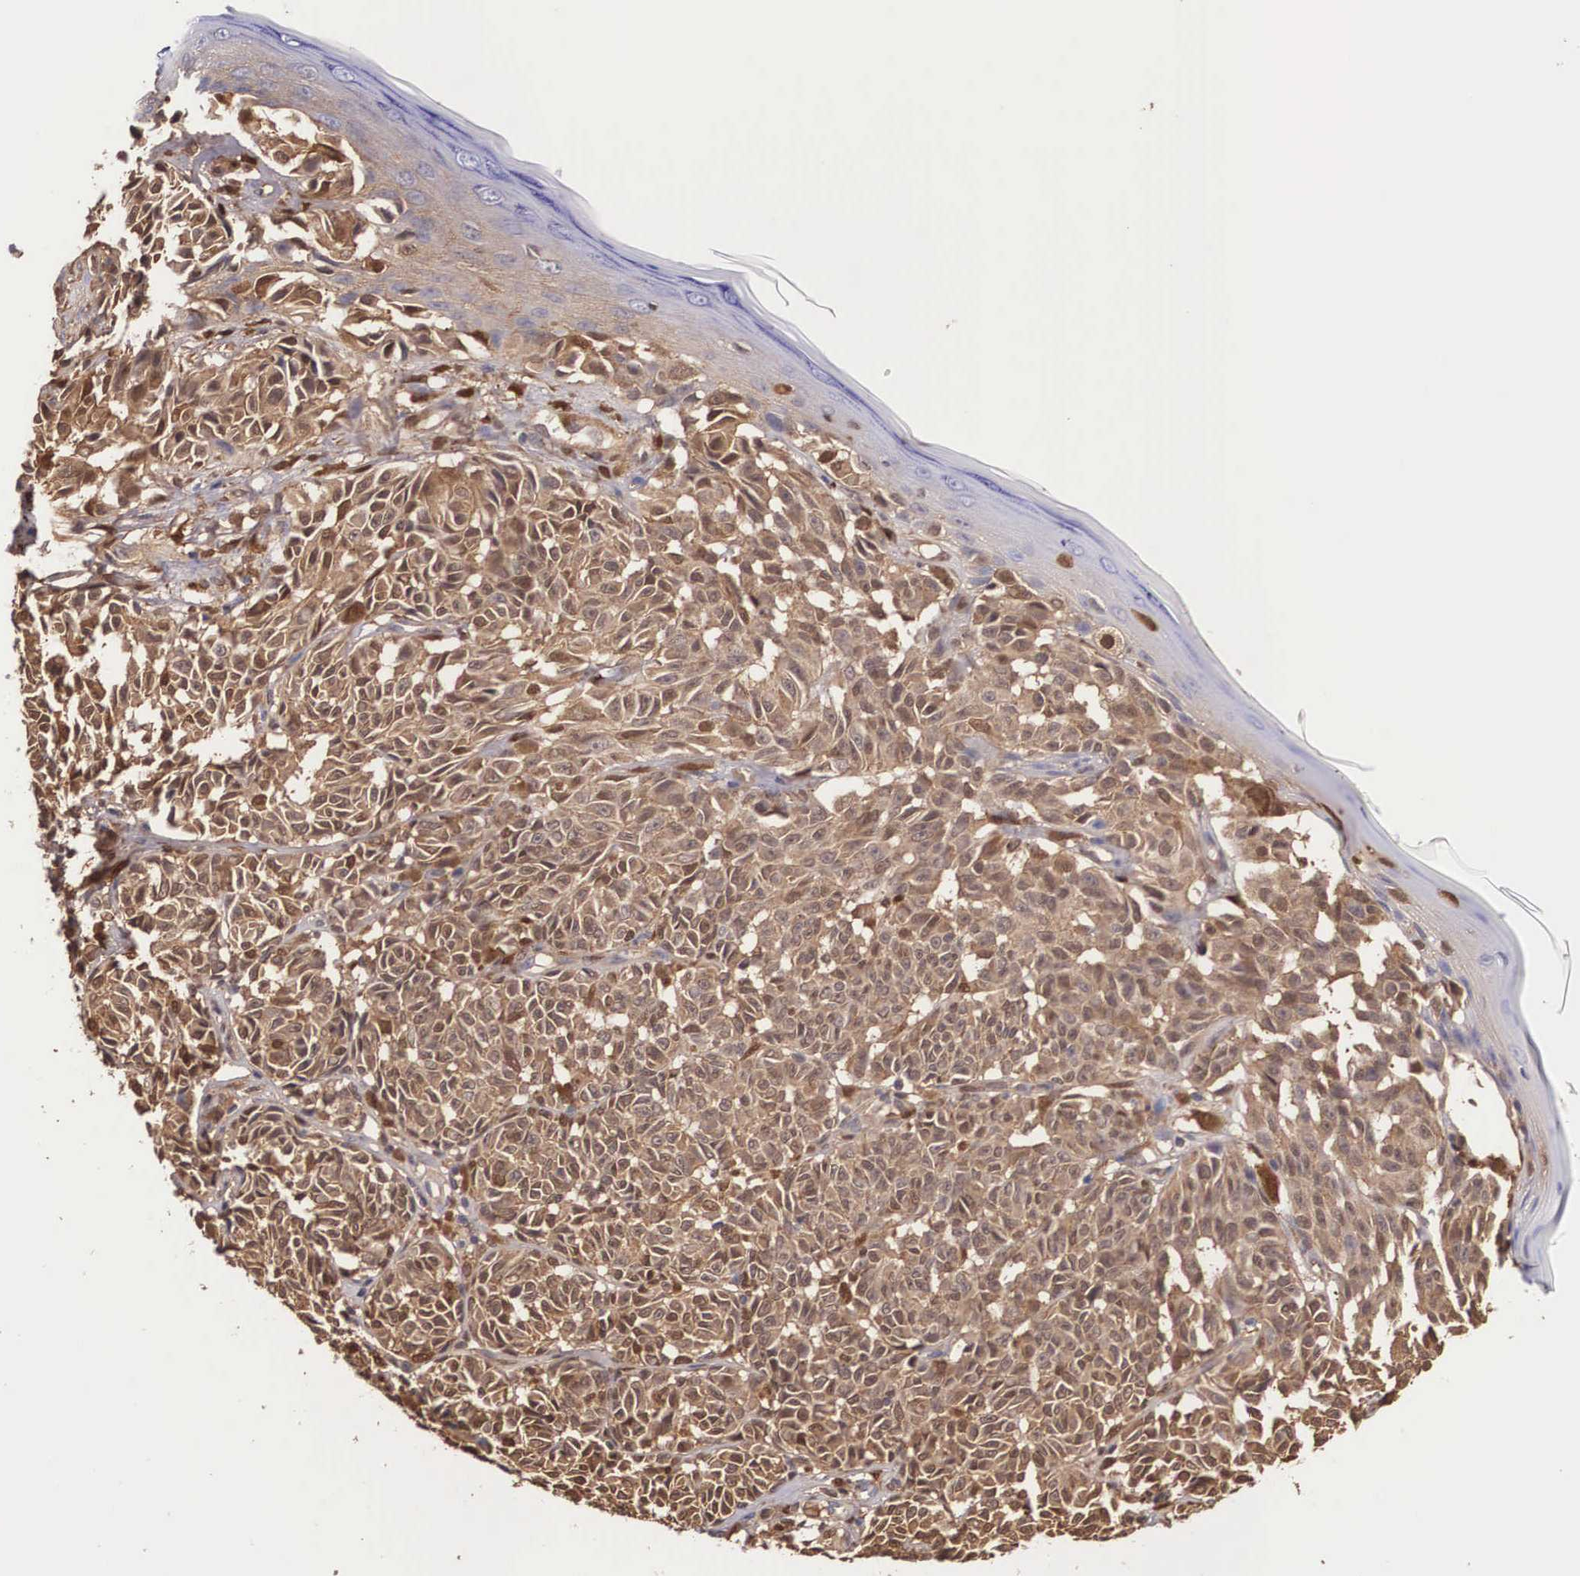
{"staining": {"intensity": "moderate", "quantity": ">75%", "location": "cytoplasmic/membranous"}, "tissue": "melanoma", "cell_type": "Tumor cells", "image_type": "cancer", "snomed": [{"axis": "morphology", "description": "Malignant melanoma, NOS"}, {"axis": "topography", "description": "Skin"}], "caption": "Melanoma stained with a brown dye demonstrates moderate cytoplasmic/membranous positive positivity in approximately >75% of tumor cells.", "gene": "LGALS1", "patient": {"sex": "male", "age": 49}}